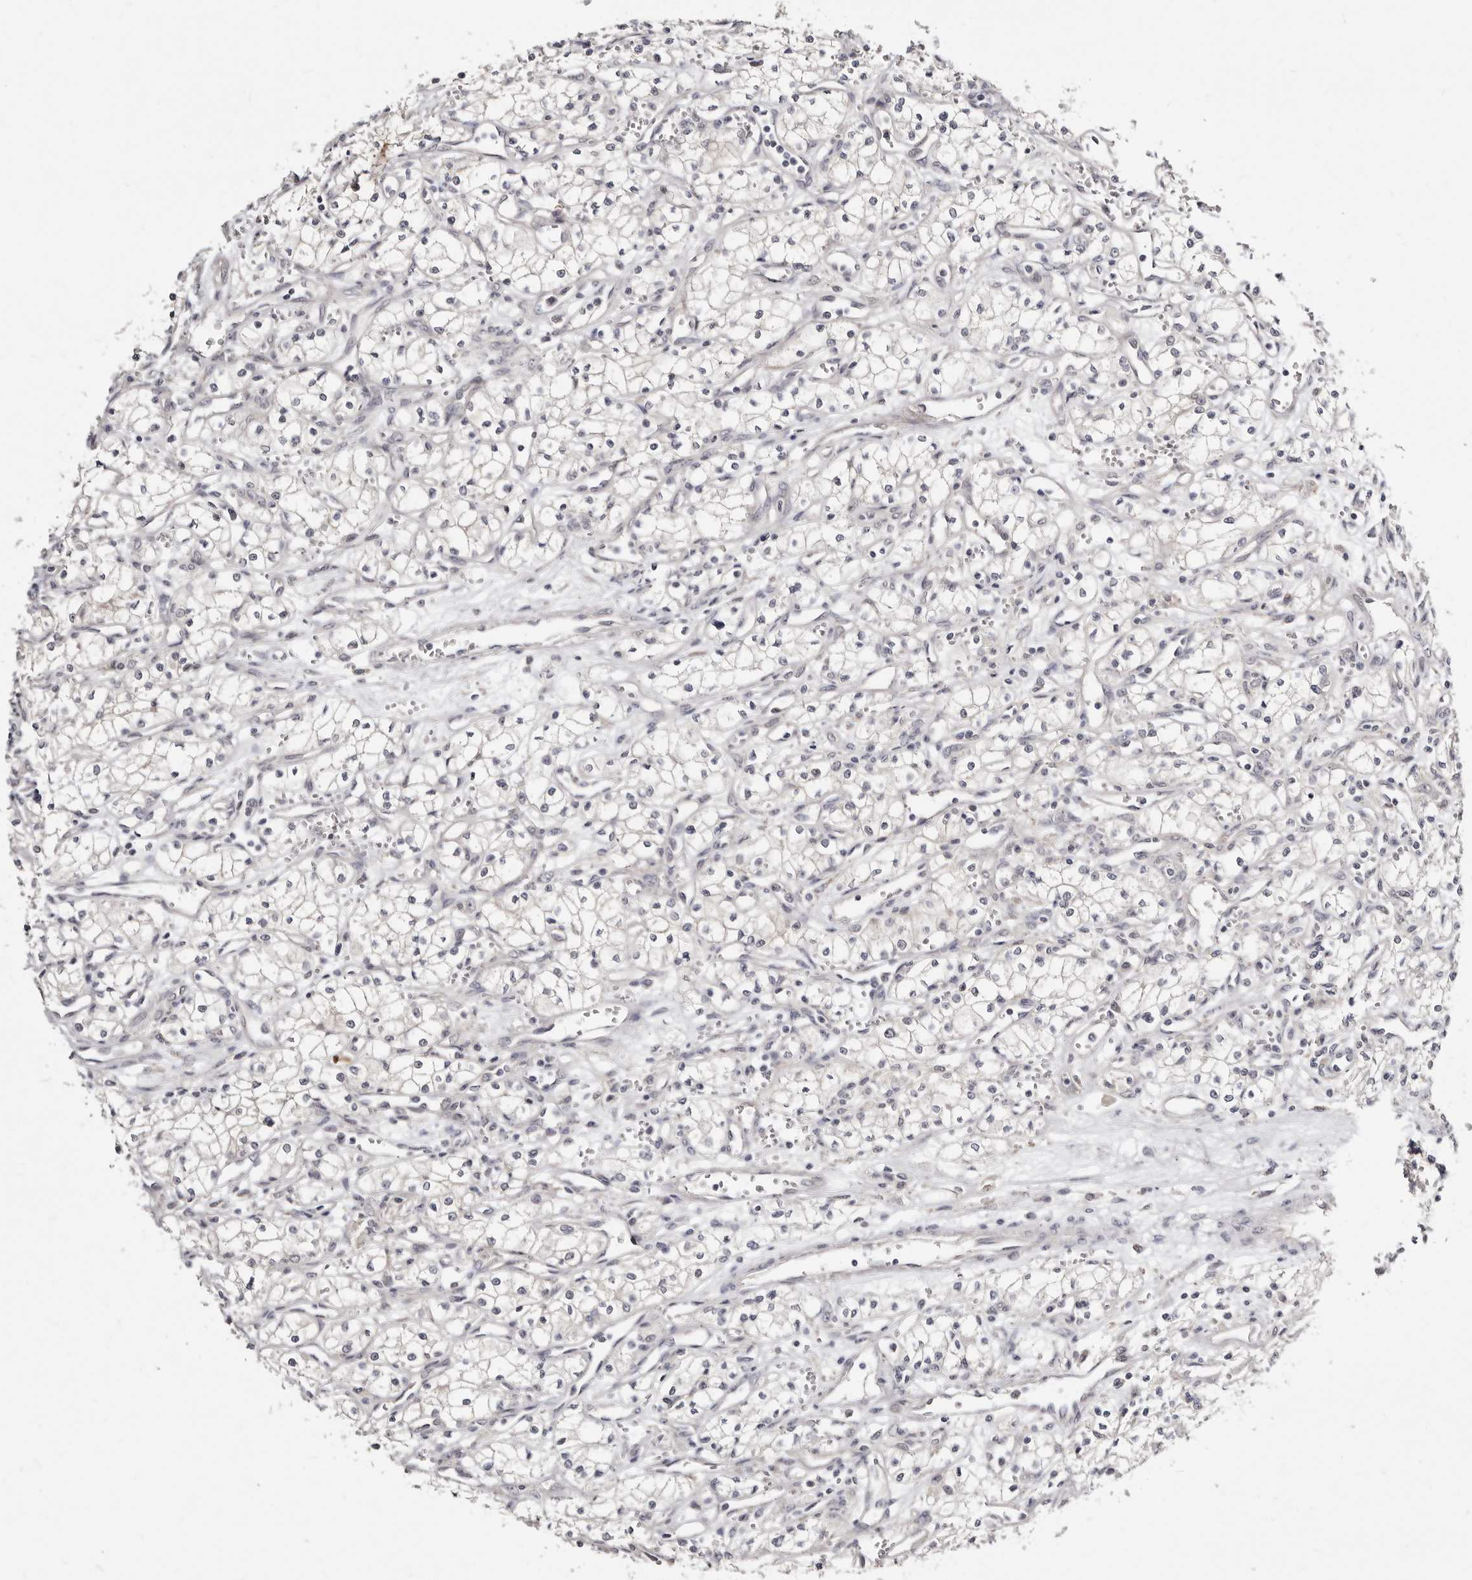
{"staining": {"intensity": "negative", "quantity": "none", "location": "none"}, "tissue": "renal cancer", "cell_type": "Tumor cells", "image_type": "cancer", "snomed": [{"axis": "morphology", "description": "Adenocarcinoma, NOS"}, {"axis": "topography", "description": "Kidney"}], "caption": "This is a histopathology image of immunohistochemistry staining of renal cancer (adenocarcinoma), which shows no positivity in tumor cells. (Brightfield microscopy of DAB immunohistochemistry at high magnification).", "gene": "KLHL4", "patient": {"sex": "male", "age": 59}}